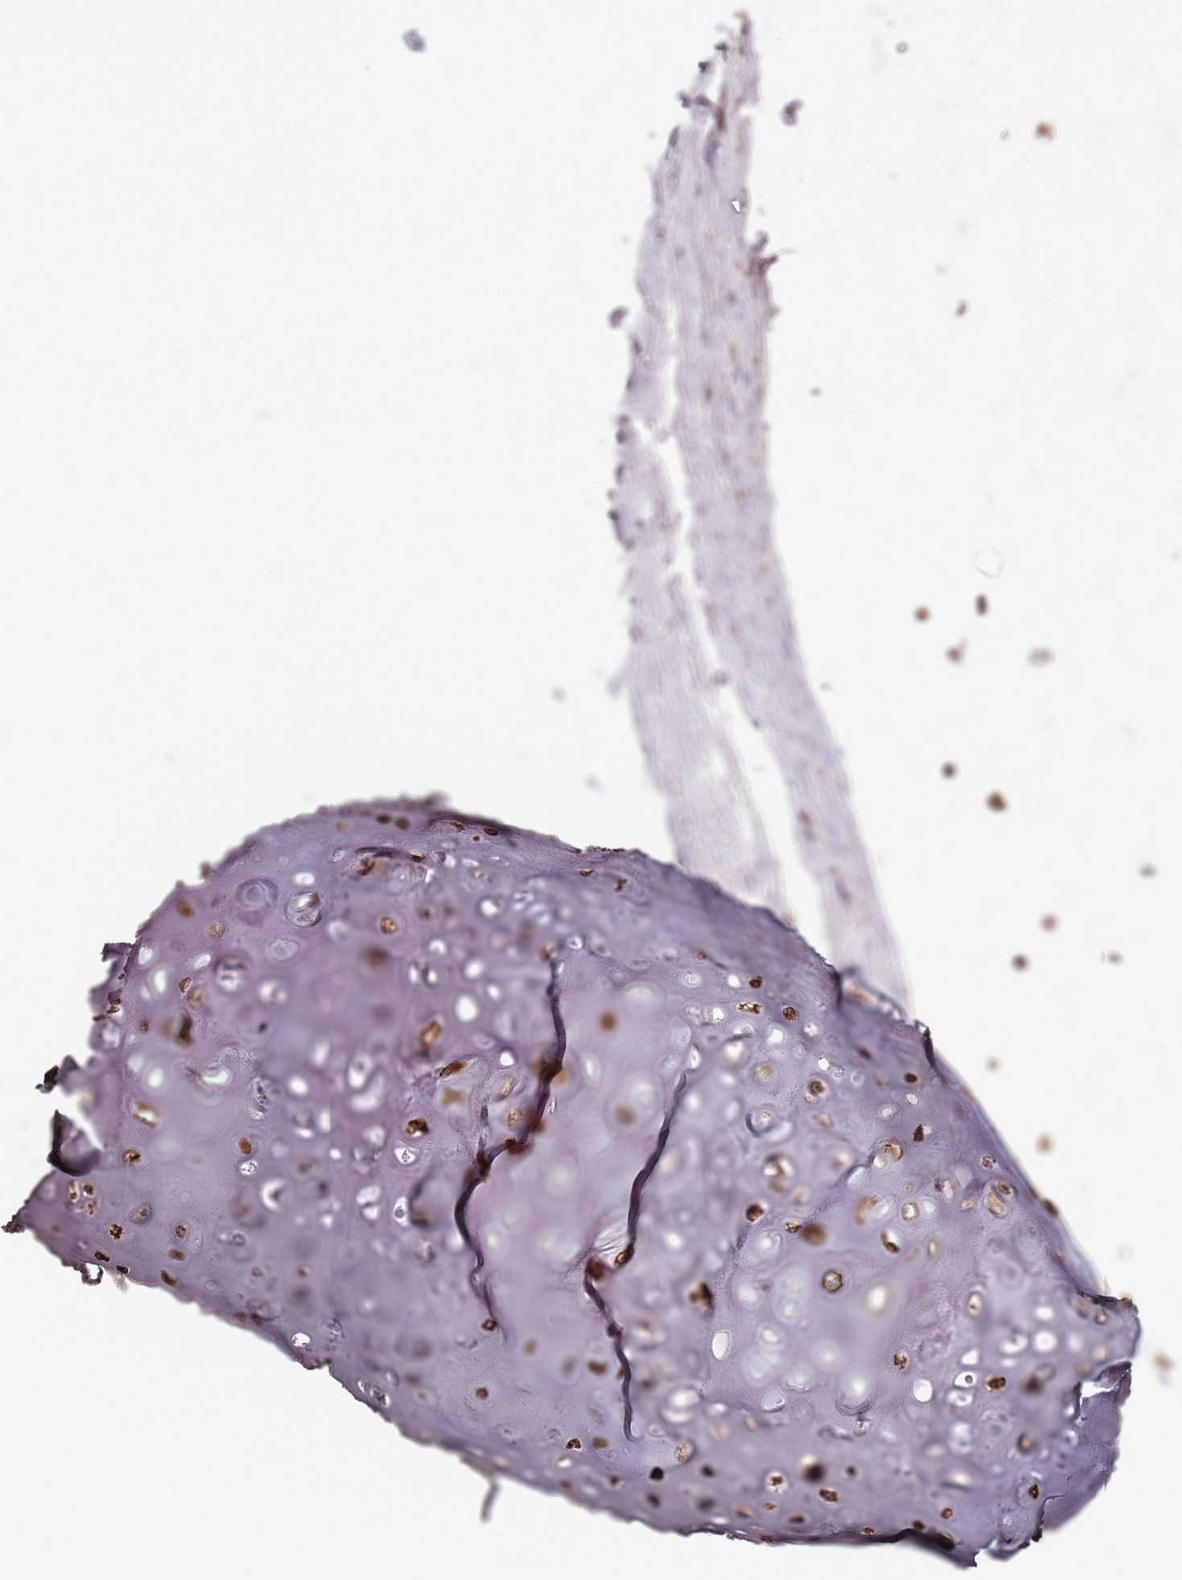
{"staining": {"intensity": "strong", "quantity": "25%-75%", "location": "cytoplasmic/membranous"}, "tissue": "adipose tissue", "cell_type": "Adipocytes", "image_type": "normal", "snomed": [{"axis": "morphology", "description": "Normal tissue, NOS"}, {"axis": "topography", "description": "Cartilage tissue"}], "caption": "This is an image of immunohistochemistry (IHC) staining of normal adipose tissue, which shows strong positivity in the cytoplasmic/membranous of adipocytes.", "gene": "TAS2R38", "patient": {"sex": "male", "age": 66}}